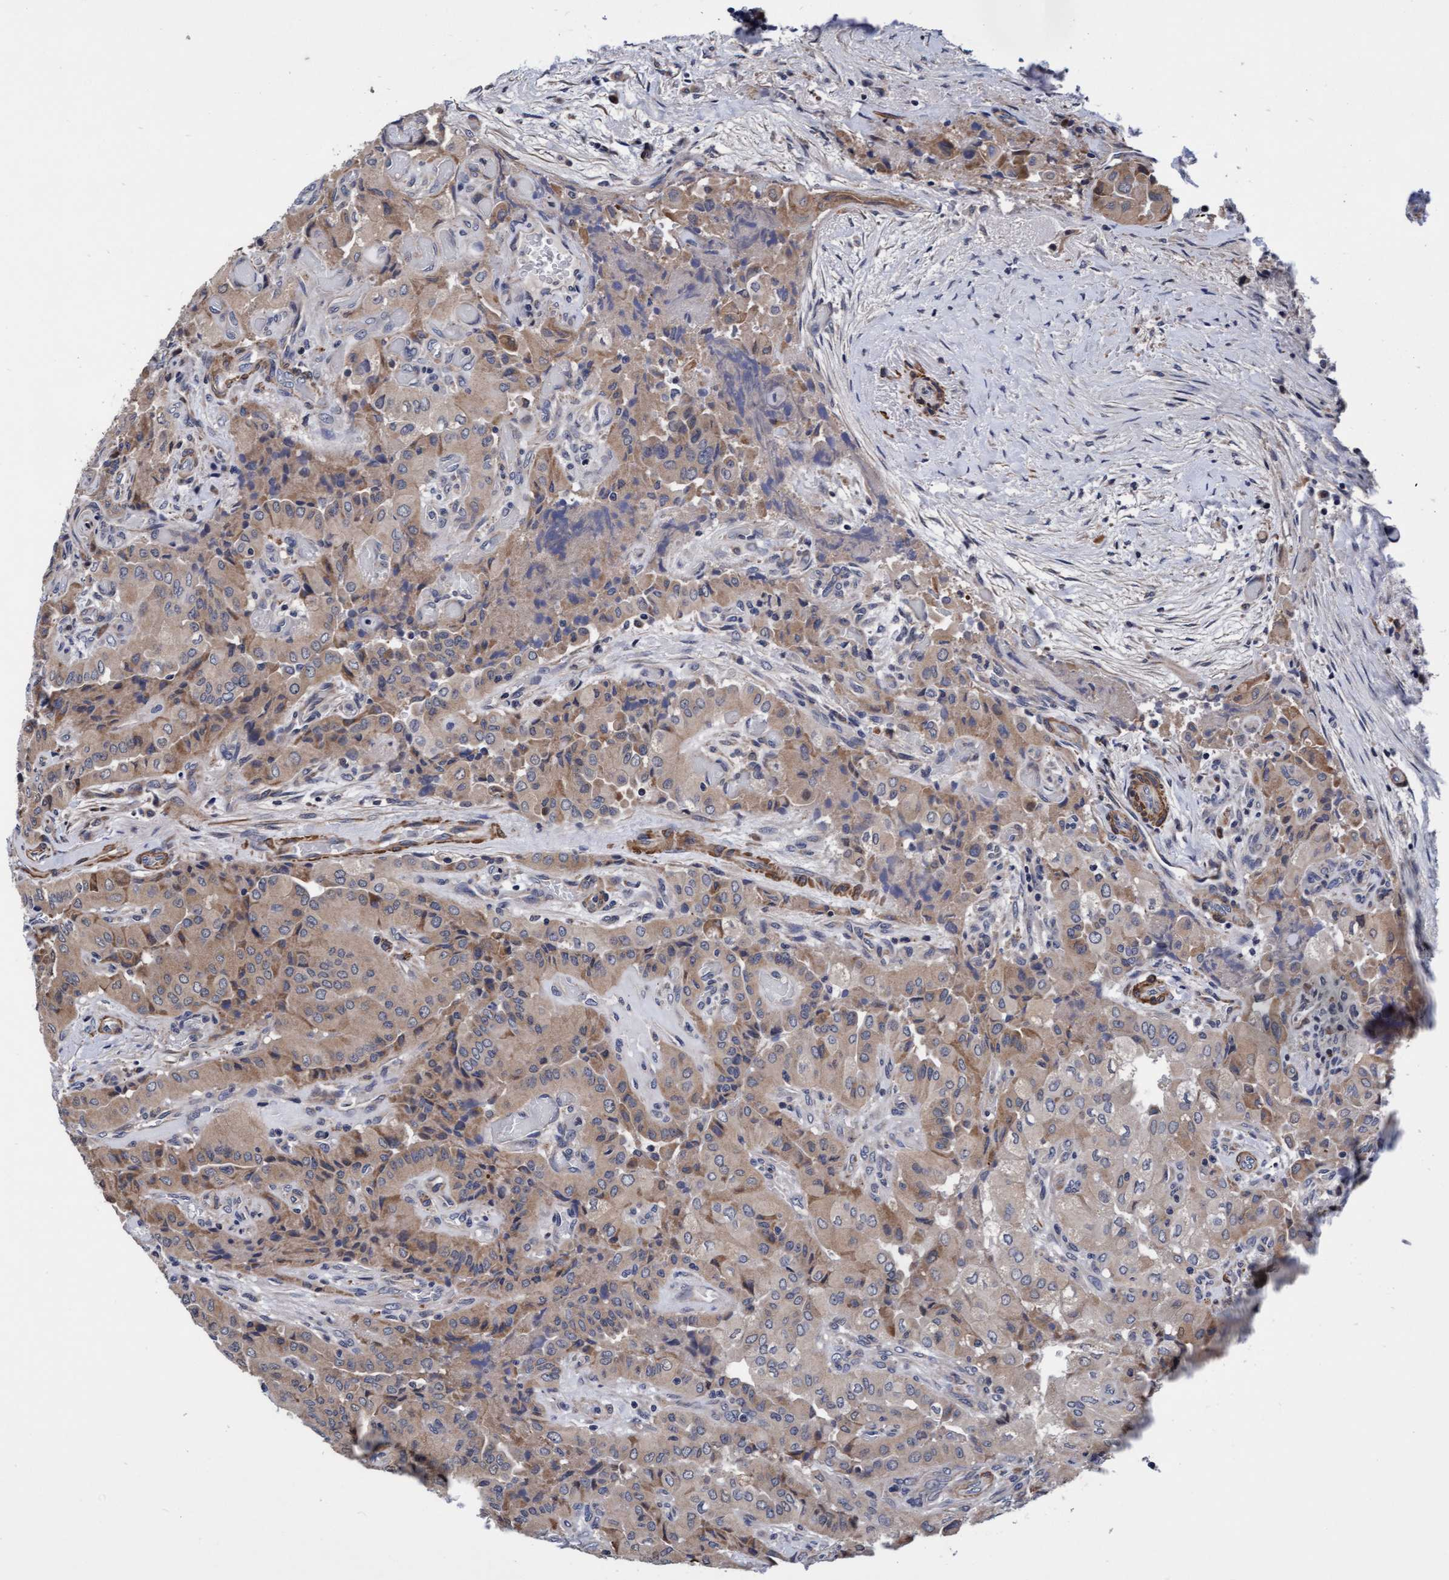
{"staining": {"intensity": "moderate", "quantity": ">75%", "location": "cytoplasmic/membranous"}, "tissue": "thyroid cancer", "cell_type": "Tumor cells", "image_type": "cancer", "snomed": [{"axis": "morphology", "description": "Papillary adenocarcinoma, NOS"}, {"axis": "topography", "description": "Thyroid gland"}], "caption": "Thyroid papillary adenocarcinoma stained with immunohistochemistry (IHC) displays moderate cytoplasmic/membranous staining in about >75% of tumor cells.", "gene": "EFCAB13", "patient": {"sex": "female", "age": 59}}